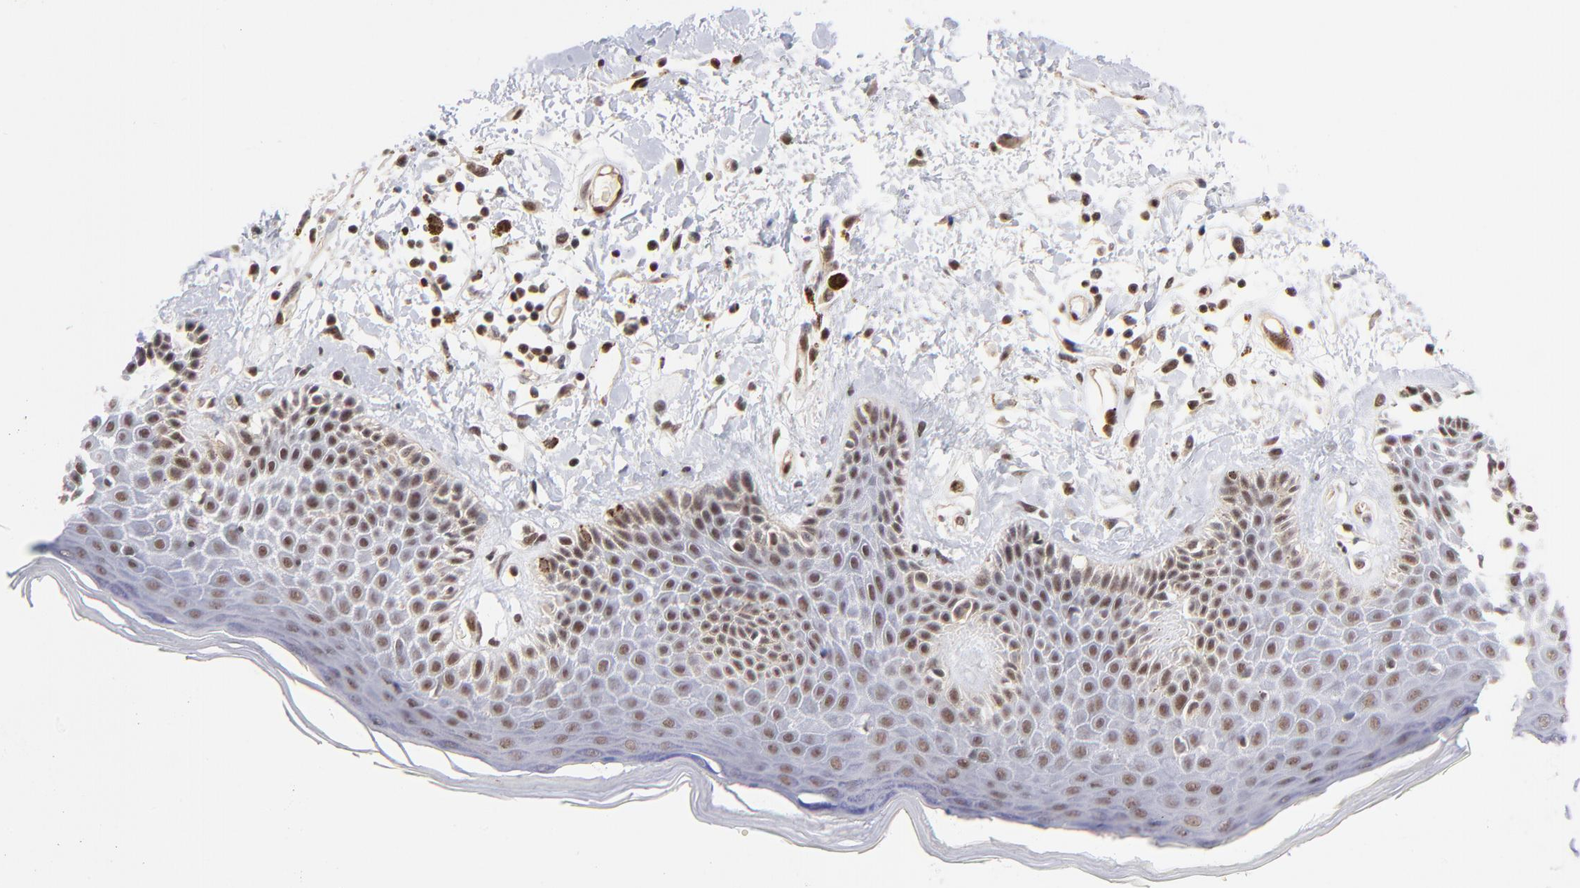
{"staining": {"intensity": "moderate", "quantity": "25%-75%", "location": "nuclear"}, "tissue": "skin", "cell_type": "Epidermal cells", "image_type": "normal", "snomed": [{"axis": "morphology", "description": "Normal tissue, NOS"}, {"axis": "topography", "description": "Anal"}], "caption": "DAB immunohistochemical staining of benign skin exhibits moderate nuclear protein positivity in about 25%-75% of epidermal cells.", "gene": "GABPA", "patient": {"sex": "female", "age": 78}}